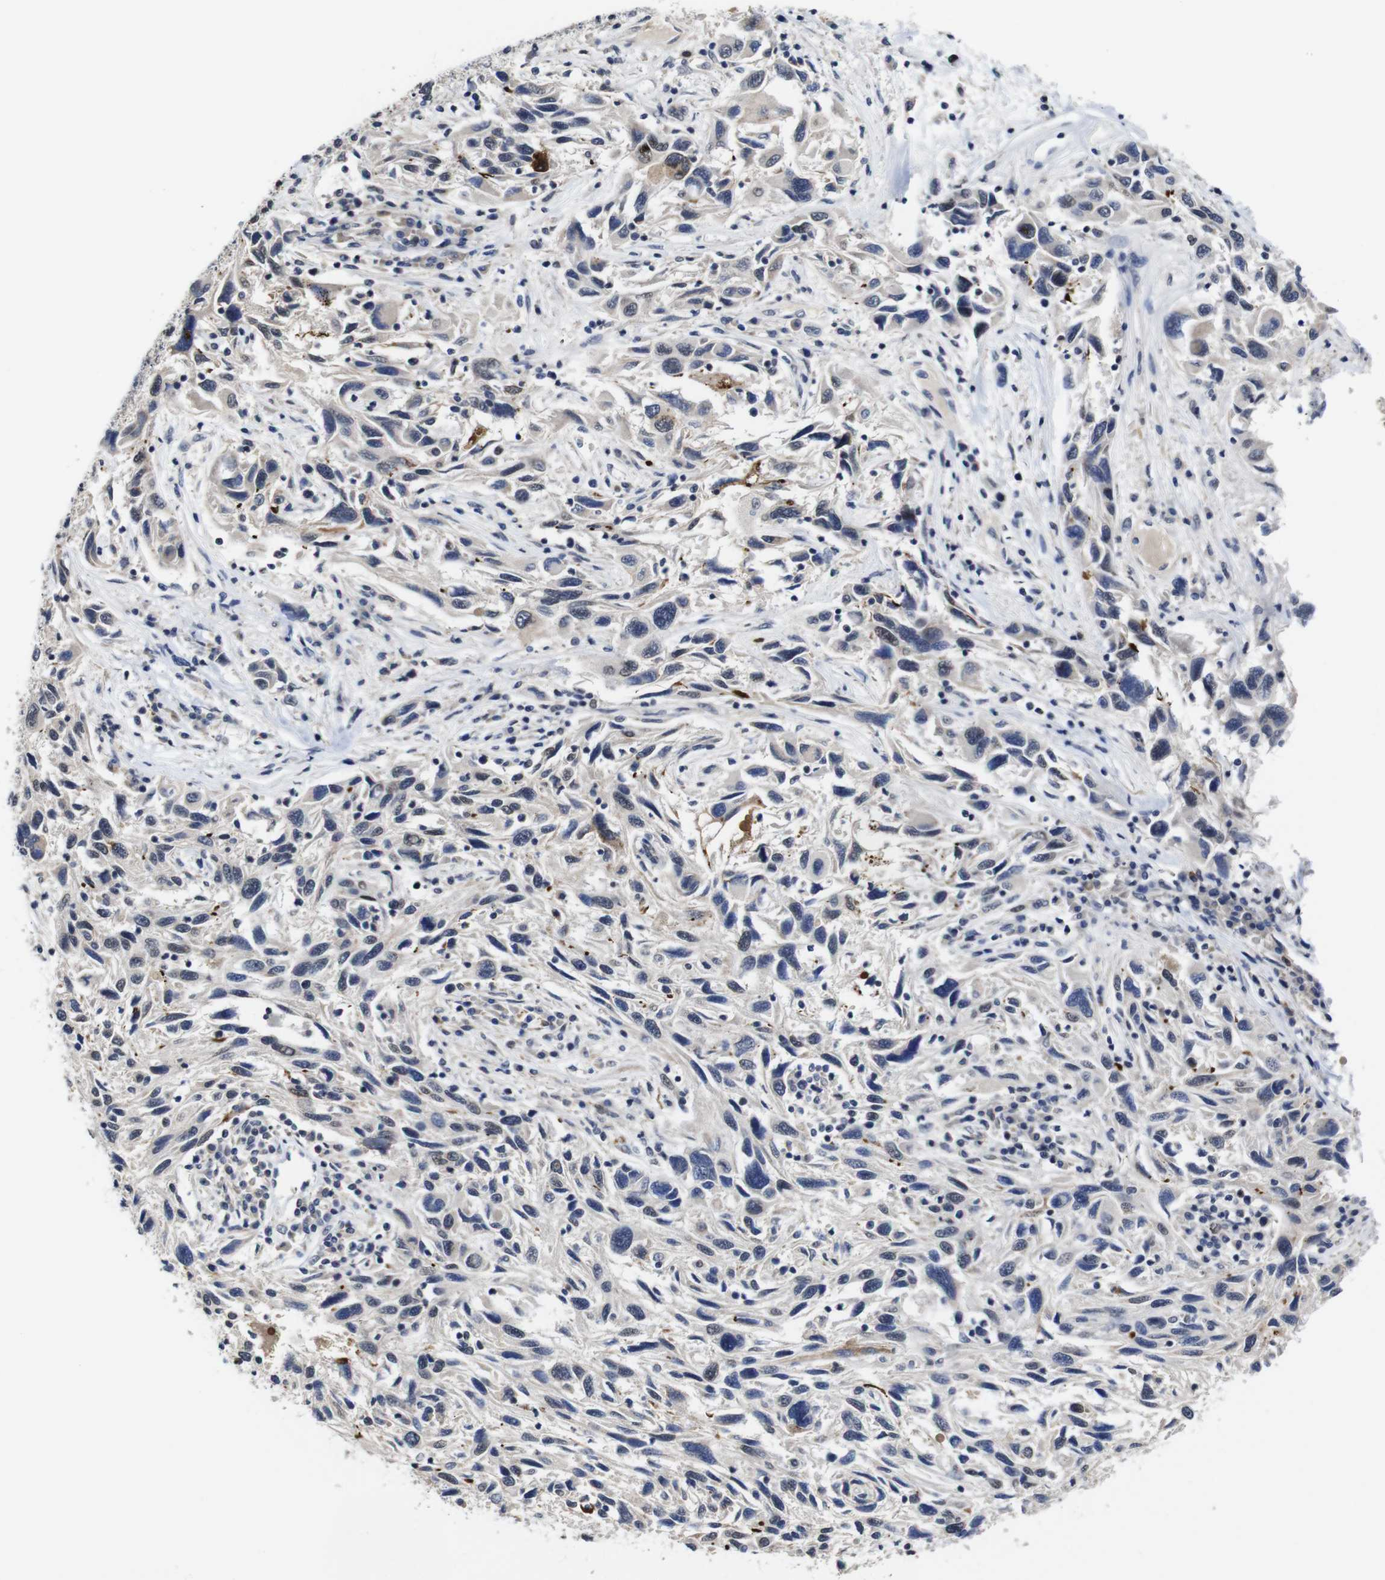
{"staining": {"intensity": "weak", "quantity": "<25%", "location": "cytoplasmic/membranous"}, "tissue": "melanoma", "cell_type": "Tumor cells", "image_type": "cancer", "snomed": [{"axis": "morphology", "description": "Malignant melanoma, NOS"}, {"axis": "topography", "description": "Skin"}], "caption": "Immunohistochemistry of human melanoma shows no staining in tumor cells. (DAB (3,3'-diaminobenzidine) immunohistochemistry, high magnification).", "gene": "NTRK3", "patient": {"sex": "male", "age": 53}}